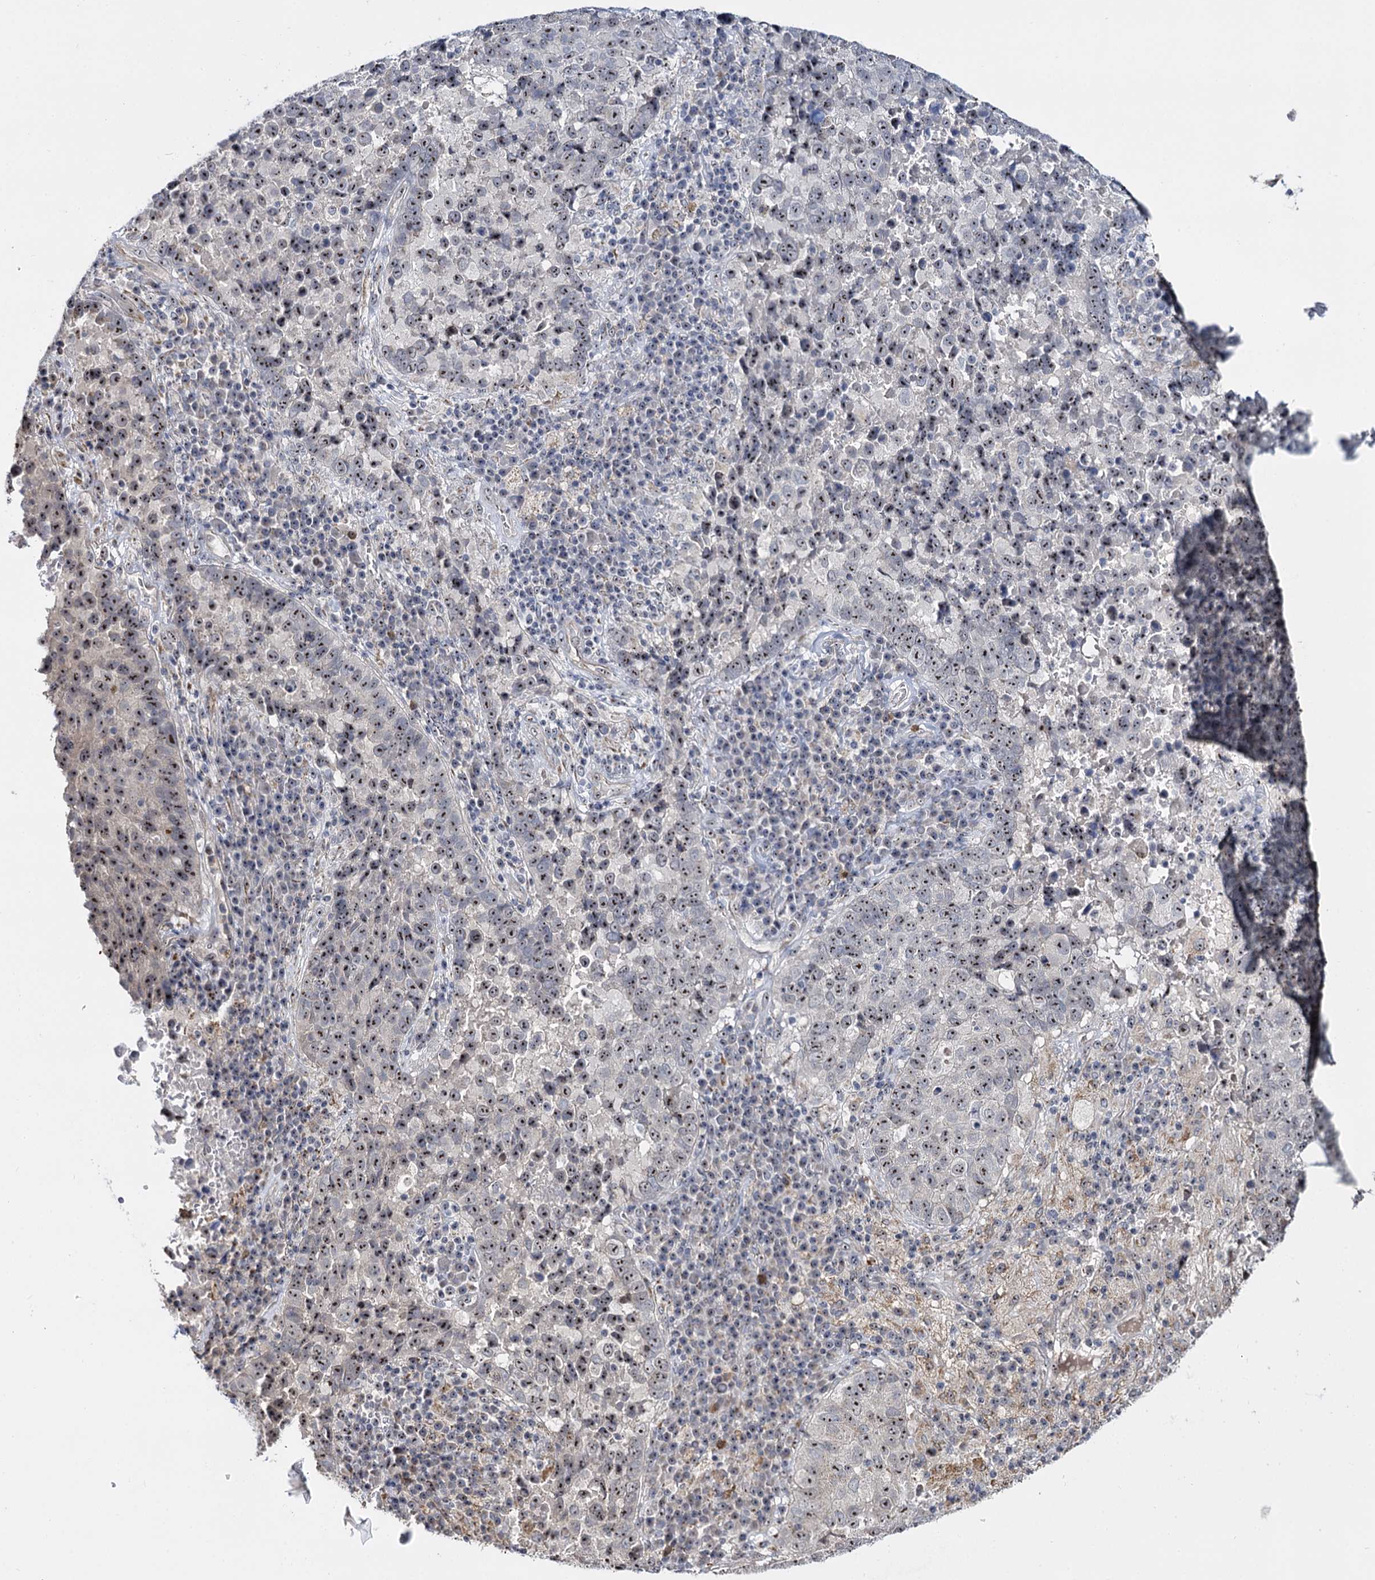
{"staining": {"intensity": "moderate", "quantity": ">75%", "location": "nuclear"}, "tissue": "lung cancer", "cell_type": "Tumor cells", "image_type": "cancer", "snomed": [{"axis": "morphology", "description": "Squamous cell carcinoma, NOS"}, {"axis": "topography", "description": "Lung"}], "caption": "Immunohistochemical staining of human squamous cell carcinoma (lung) exhibits medium levels of moderate nuclear protein positivity in about >75% of tumor cells.", "gene": "SUPT20H", "patient": {"sex": "male", "age": 73}}